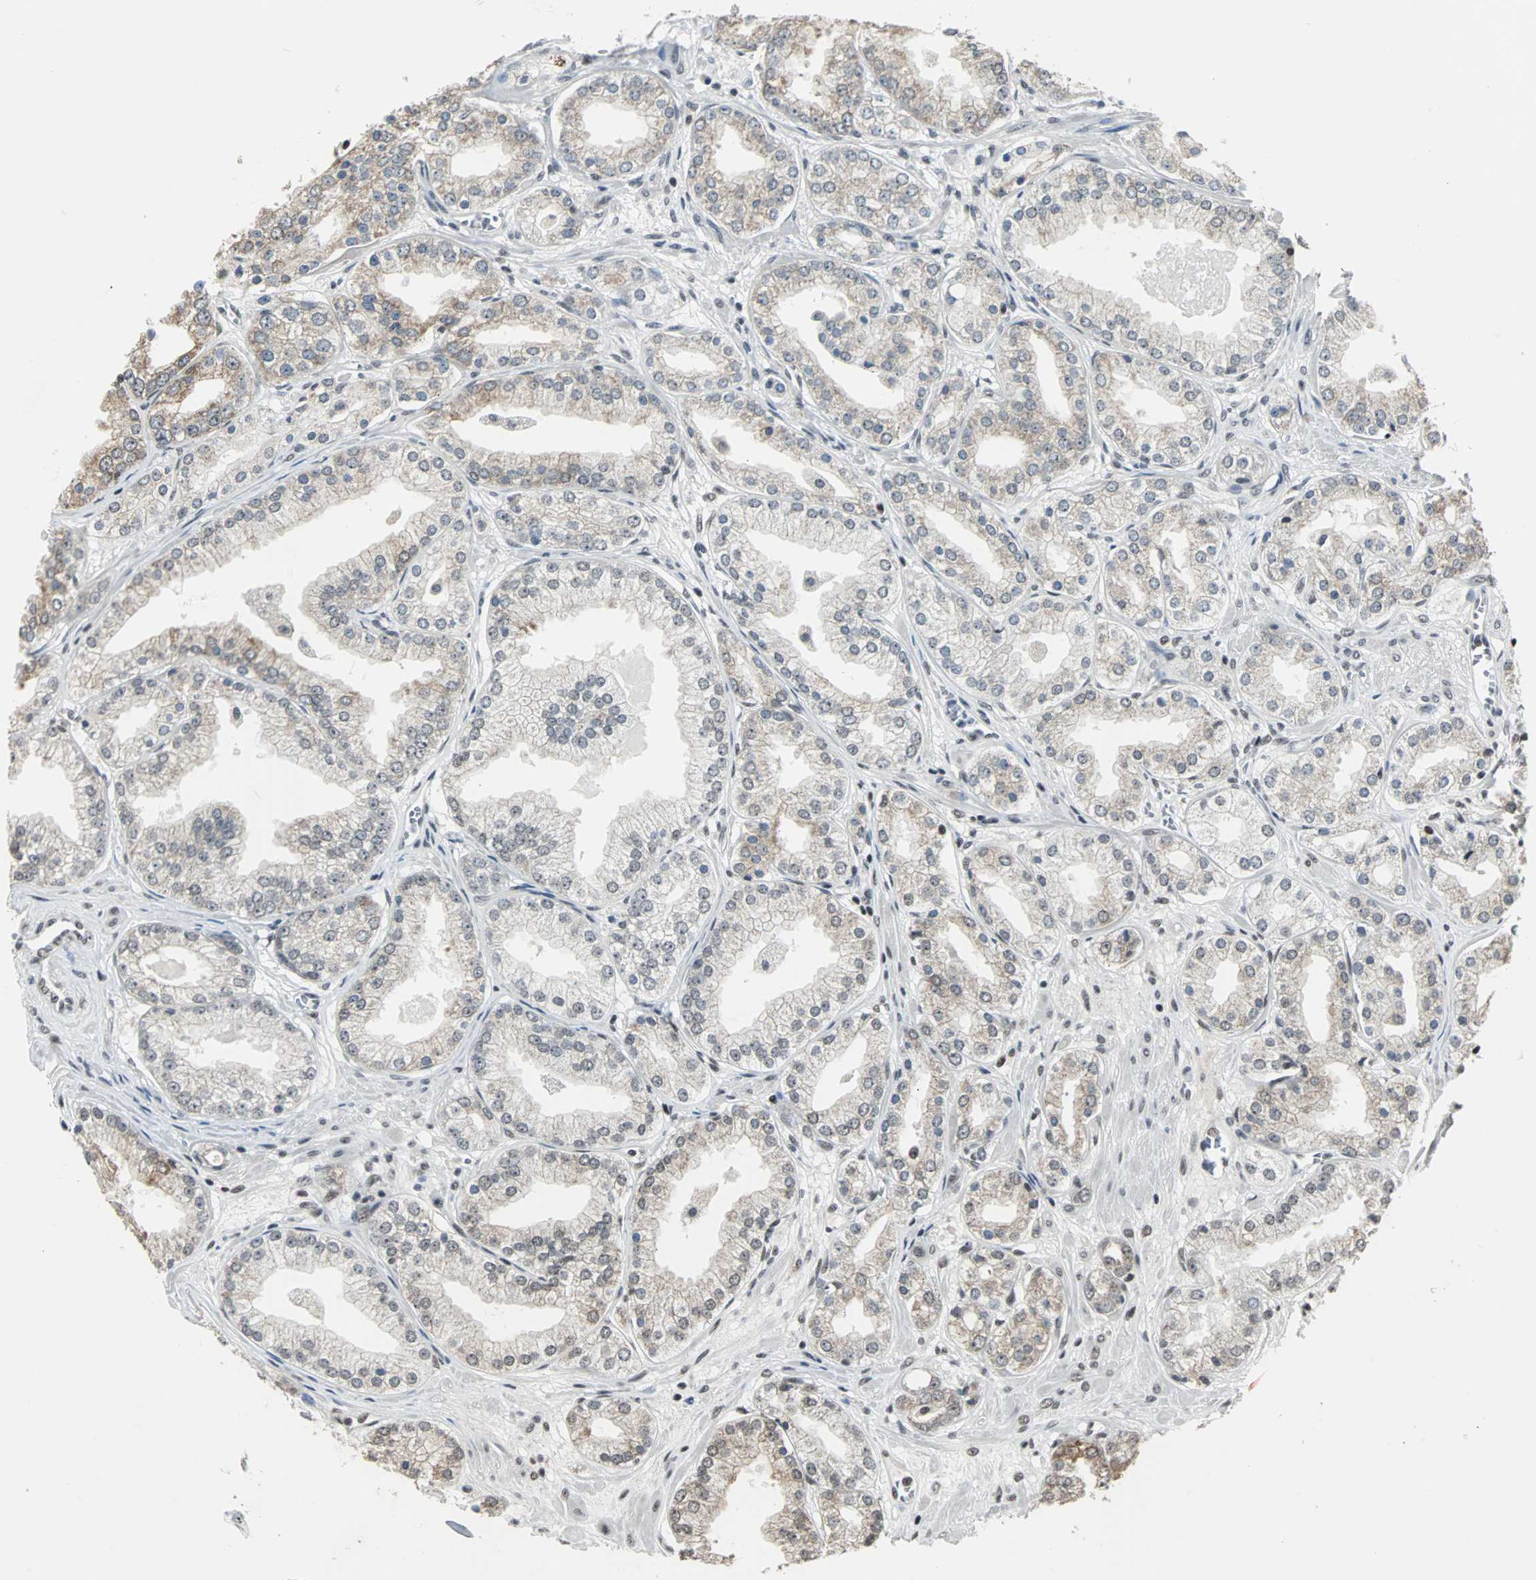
{"staining": {"intensity": "moderate", "quantity": "25%-75%", "location": "cytoplasmic/membranous"}, "tissue": "prostate cancer", "cell_type": "Tumor cells", "image_type": "cancer", "snomed": [{"axis": "morphology", "description": "Adenocarcinoma, High grade"}, {"axis": "topography", "description": "Prostate"}], "caption": "Immunohistochemistry micrograph of human prostate cancer stained for a protein (brown), which shows medium levels of moderate cytoplasmic/membranous positivity in about 25%-75% of tumor cells.", "gene": "TERF2IP", "patient": {"sex": "male", "age": 61}}